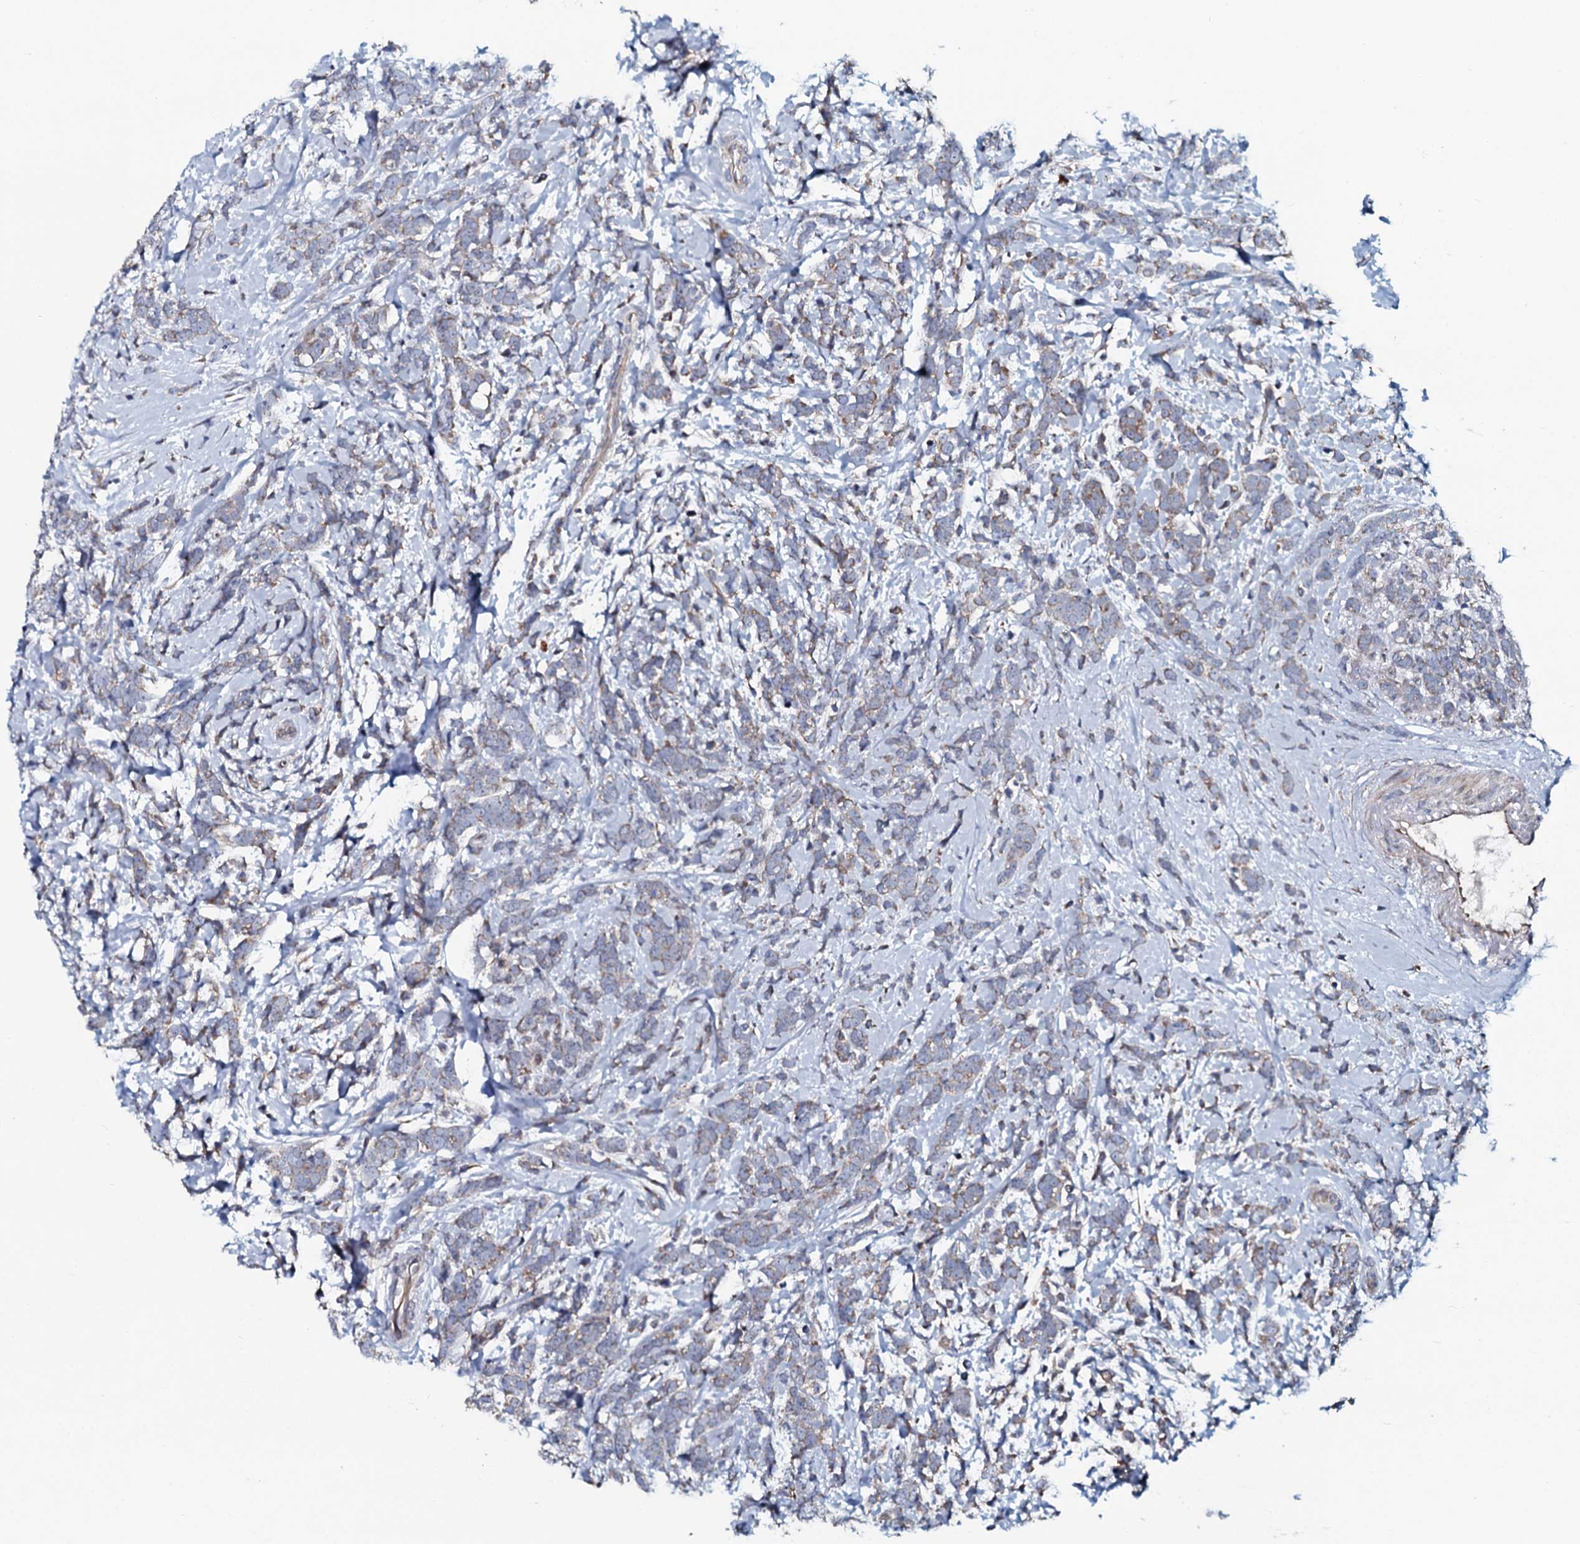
{"staining": {"intensity": "weak", "quantity": "<25%", "location": "cytoplasmic/membranous"}, "tissue": "breast cancer", "cell_type": "Tumor cells", "image_type": "cancer", "snomed": [{"axis": "morphology", "description": "Lobular carcinoma"}, {"axis": "topography", "description": "Breast"}], "caption": "The IHC photomicrograph has no significant expression in tumor cells of breast lobular carcinoma tissue.", "gene": "TMEM151A", "patient": {"sex": "female", "age": 58}}